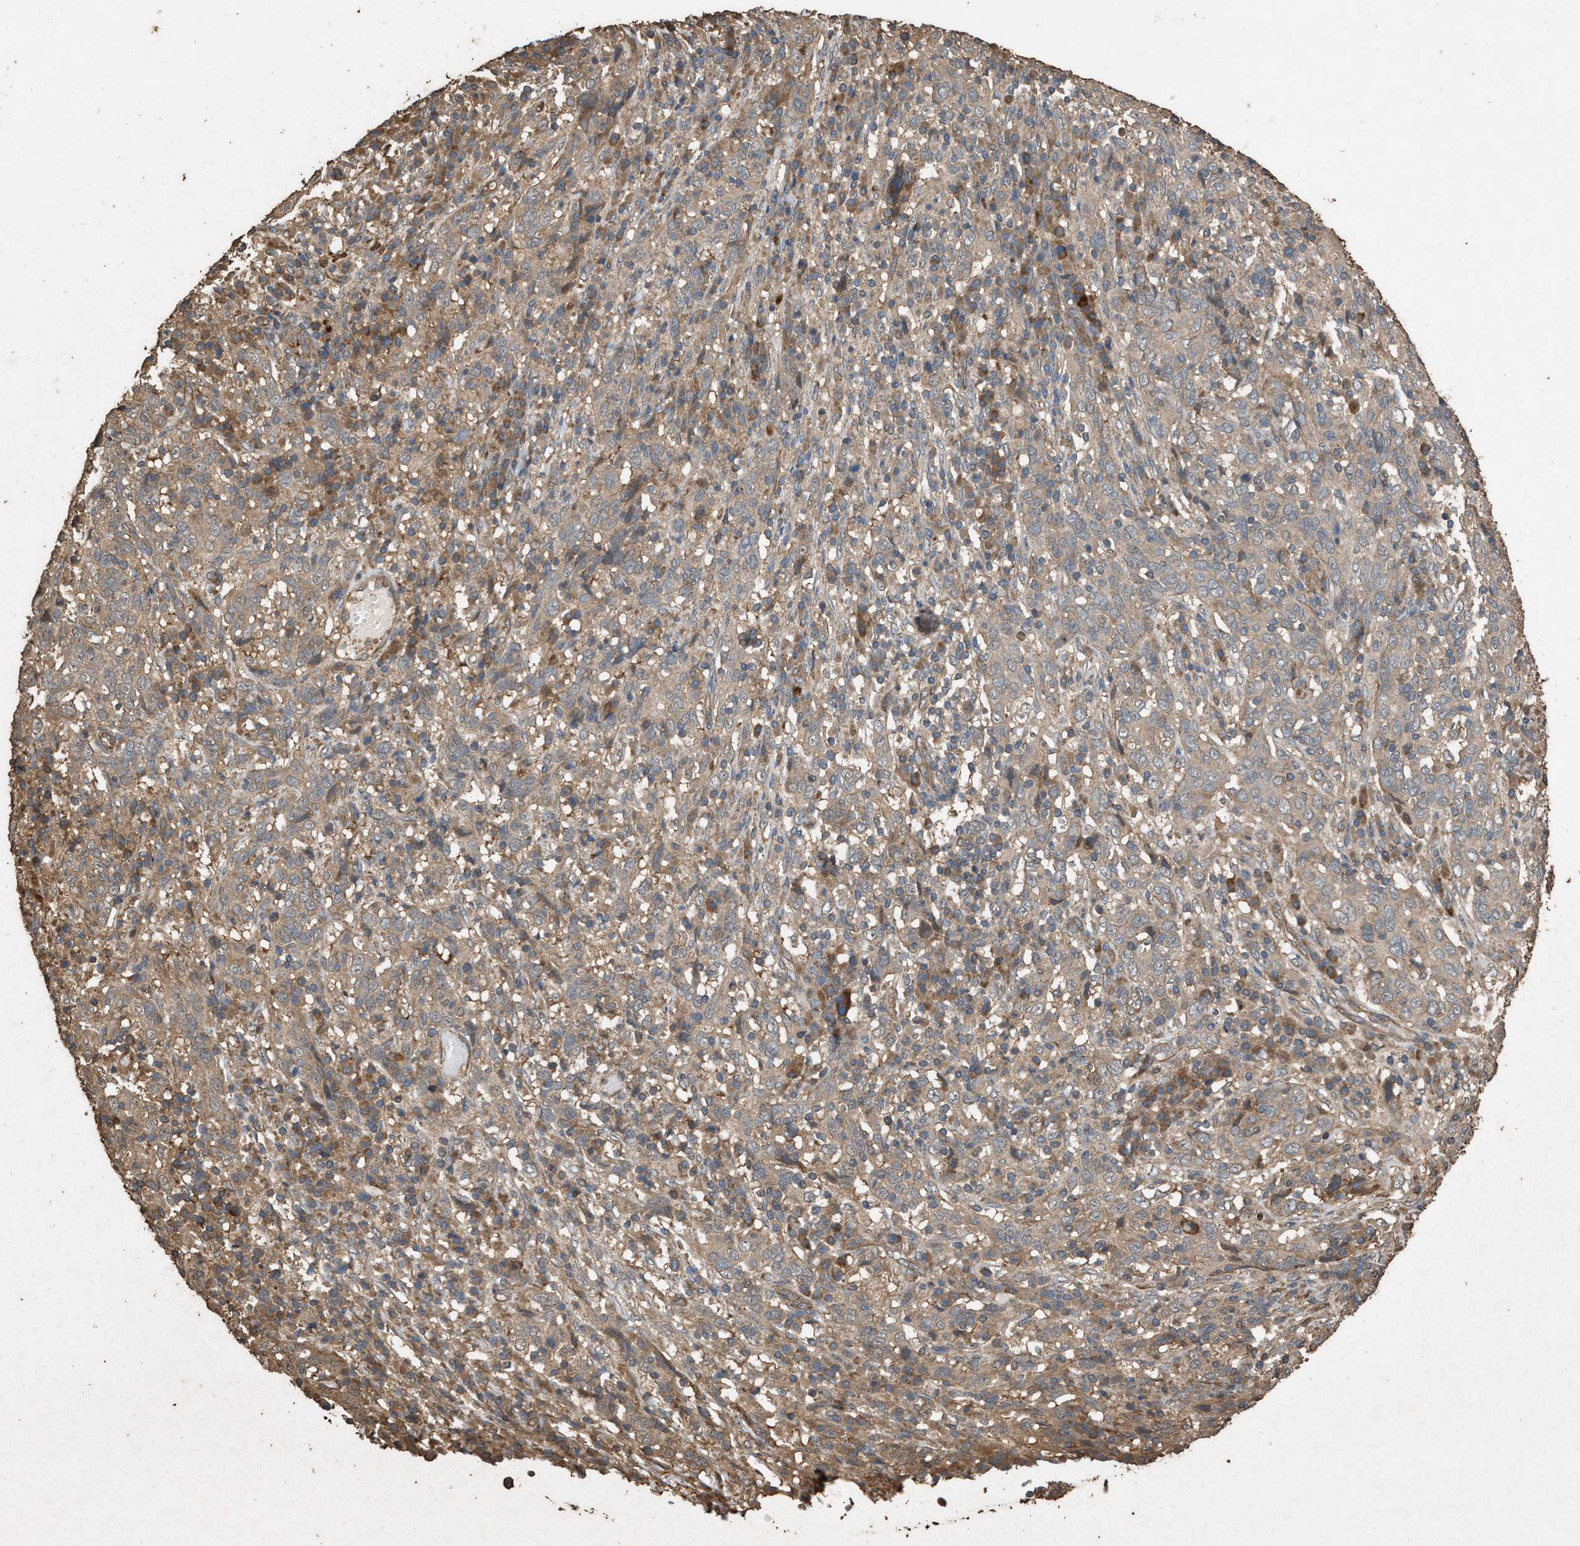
{"staining": {"intensity": "moderate", "quantity": ">75%", "location": "cytoplasmic/membranous"}, "tissue": "cervical cancer", "cell_type": "Tumor cells", "image_type": "cancer", "snomed": [{"axis": "morphology", "description": "Squamous cell carcinoma, NOS"}, {"axis": "topography", "description": "Cervix"}], "caption": "Protein expression analysis of human cervical cancer (squamous cell carcinoma) reveals moderate cytoplasmic/membranous staining in approximately >75% of tumor cells. The staining was performed using DAB (3,3'-diaminobenzidine) to visualize the protein expression in brown, while the nuclei were stained in blue with hematoxylin (Magnification: 20x).", "gene": "DCAF7", "patient": {"sex": "female", "age": 46}}